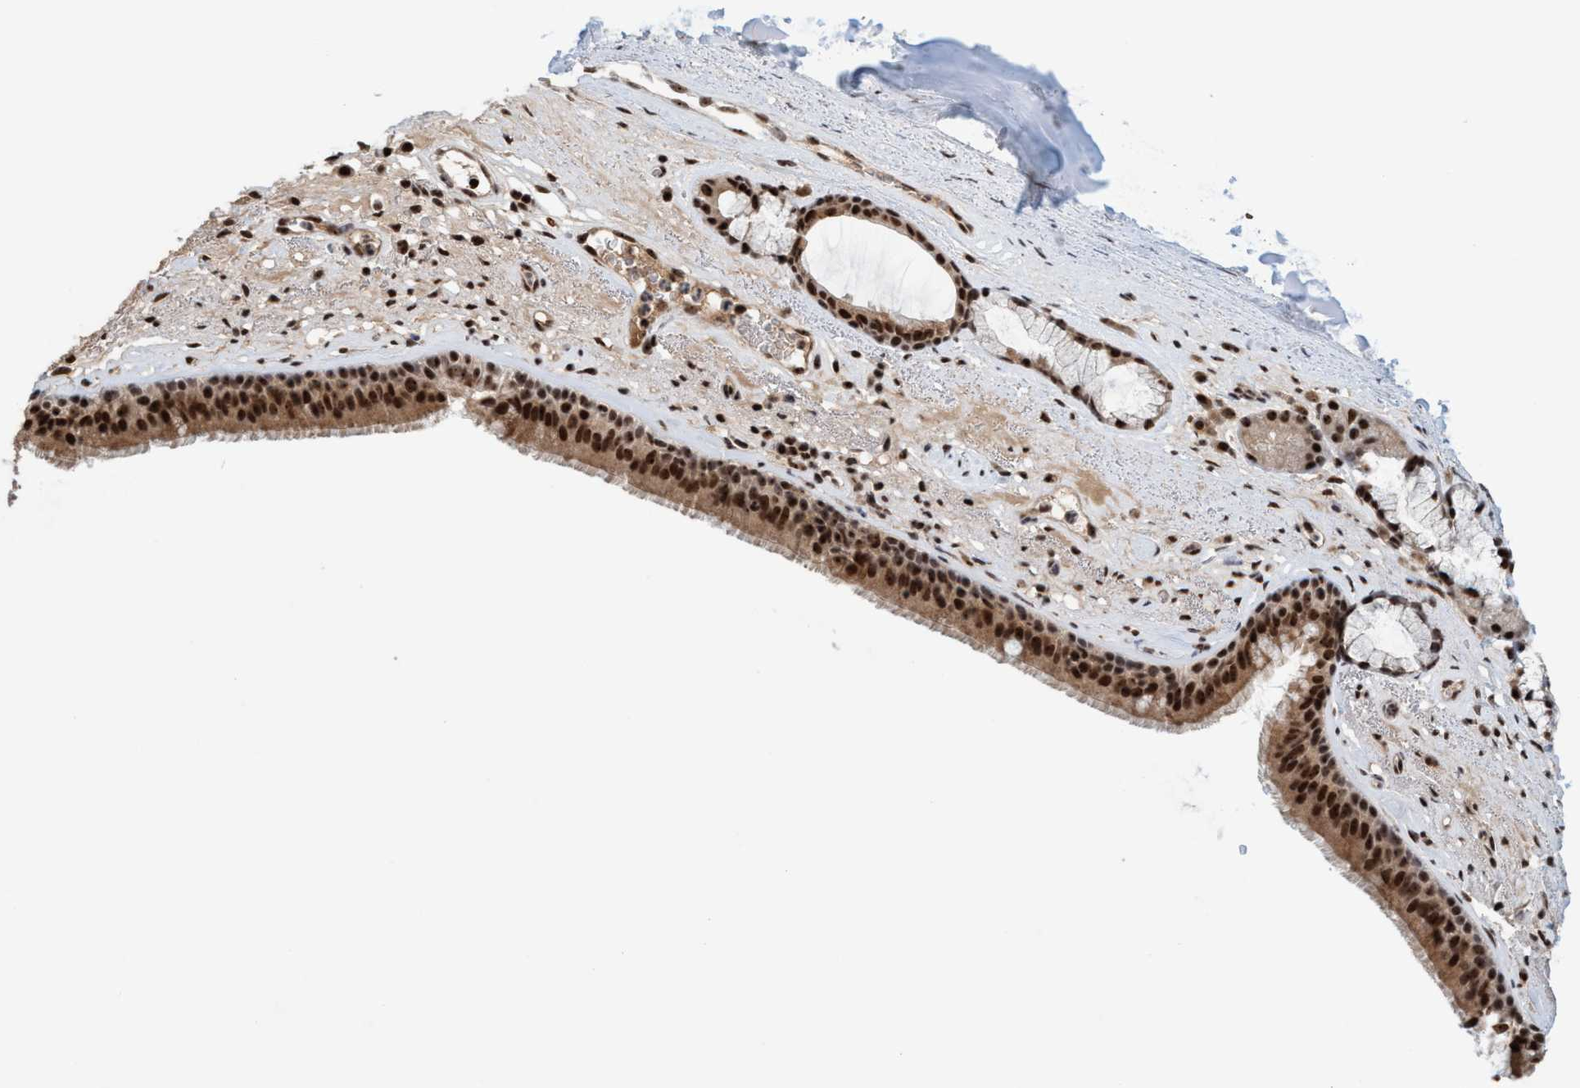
{"staining": {"intensity": "strong", "quantity": ">75%", "location": "nuclear"}, "tissue": "bronchus", "cell_type": "Respiratory epithelial cells", "image_type": "normal", "snomed": [{"axis": "morphology", "description": "Normal tissue, NOS"}, {"axis": "topography", "description": "Cartilage tissue"}], "caption": "Approximately >75% of respiratory epithelial cells in normal human bronchus display strong nuclear protein staining as visualized by brown immunohistochemical staining.", "gene": "SMCR8", "patient": {"sex": "female", "age": 63}}